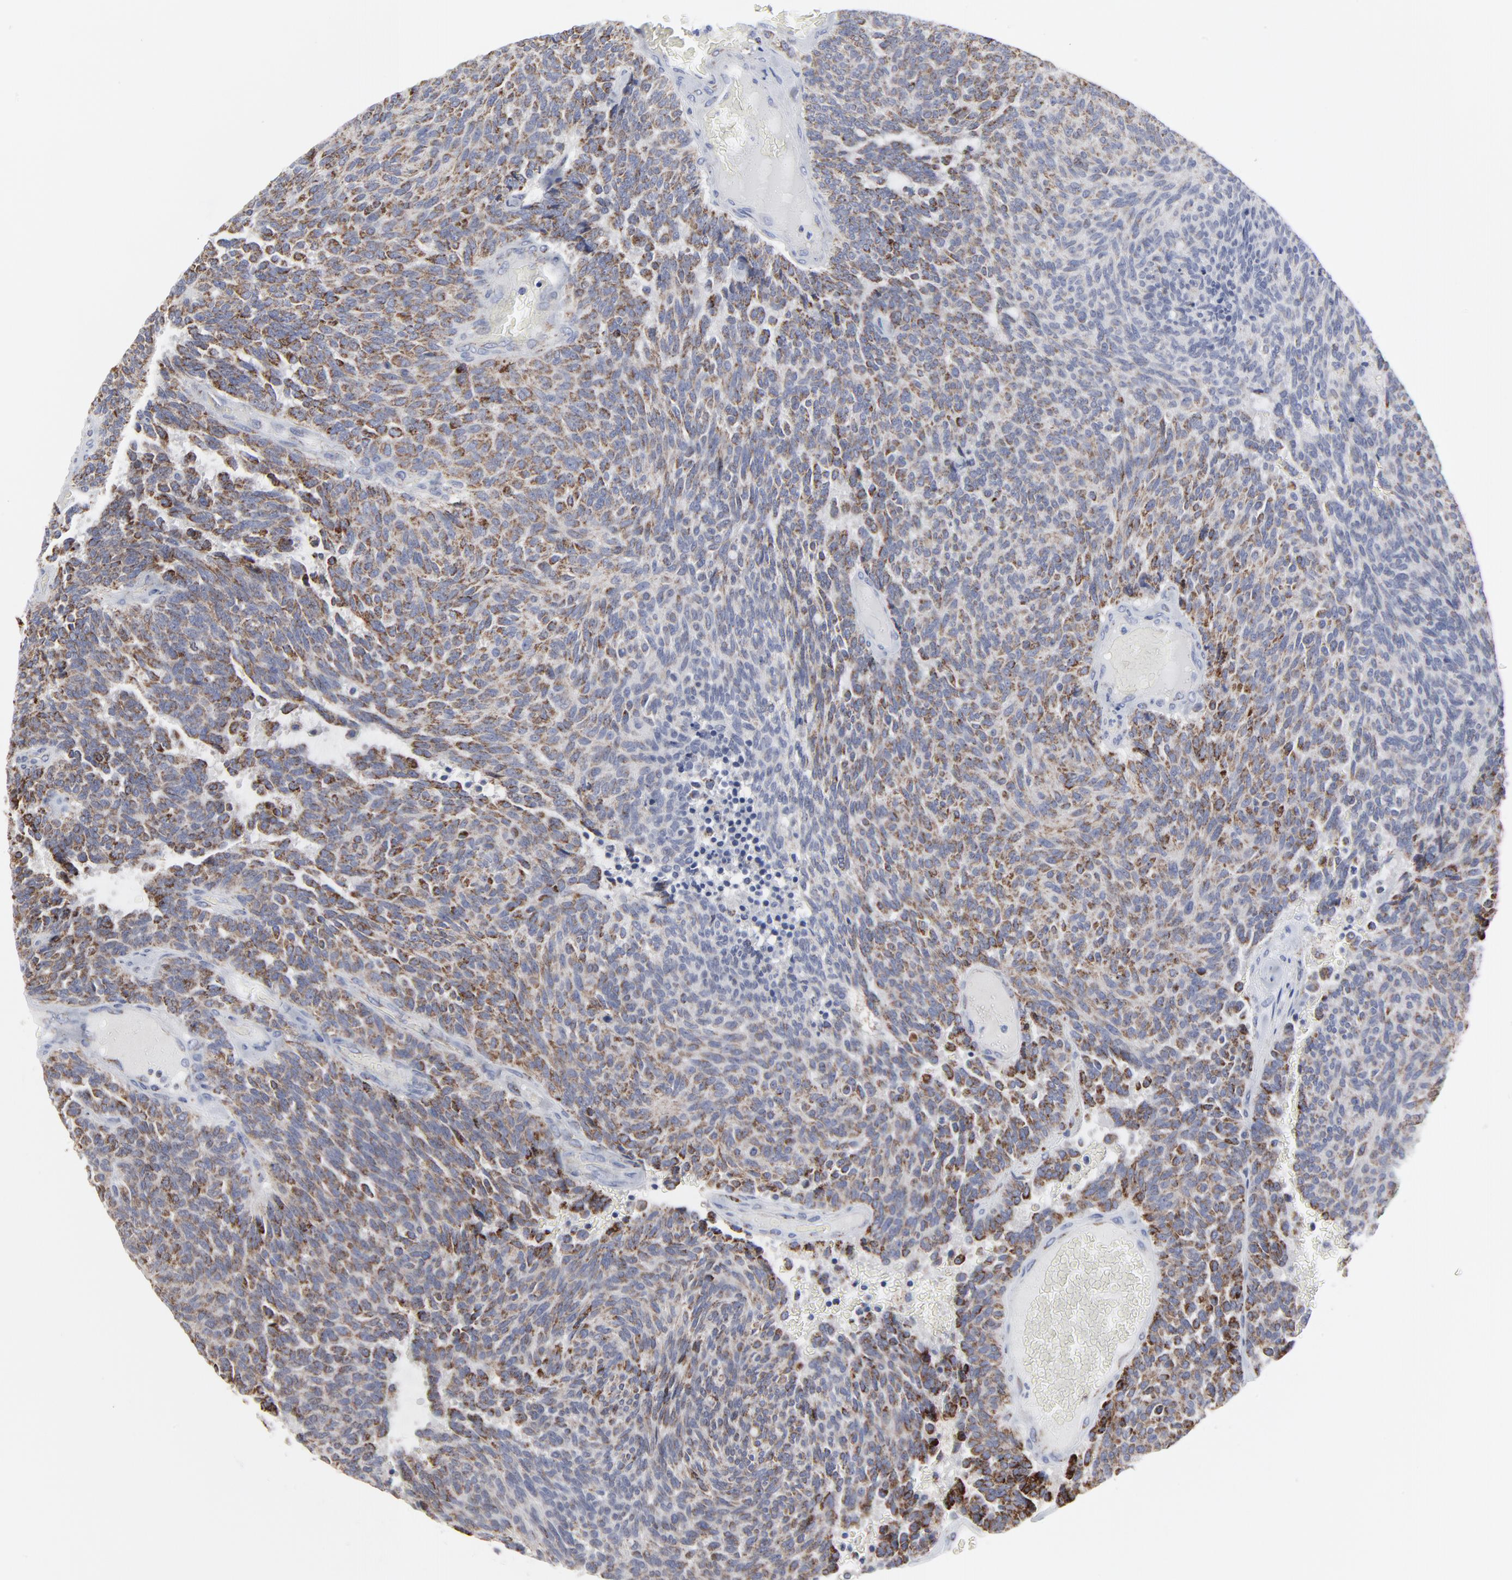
{"staining": {"intensity": "weak", "quantity": "25%-75%", "location": "cytoplasmic/membranous"}, "tissue": "carcinoid", "cell_type": "Tumor cells", "image_type": "cancer", "snomed": [{"axis": "morphology", "description": "Carcinoid, malignant, NOS"}, {"axis": "topography", "description": "Pancreas"}], "caption": "Immunohistochemical staining of human carcinoid shows weak cytoplasmic/membranous protein staining in approximately 25%-75% of tumor cells.", "gene": "TXNRD2", "patient": {"sex": "female", "age": 54}}